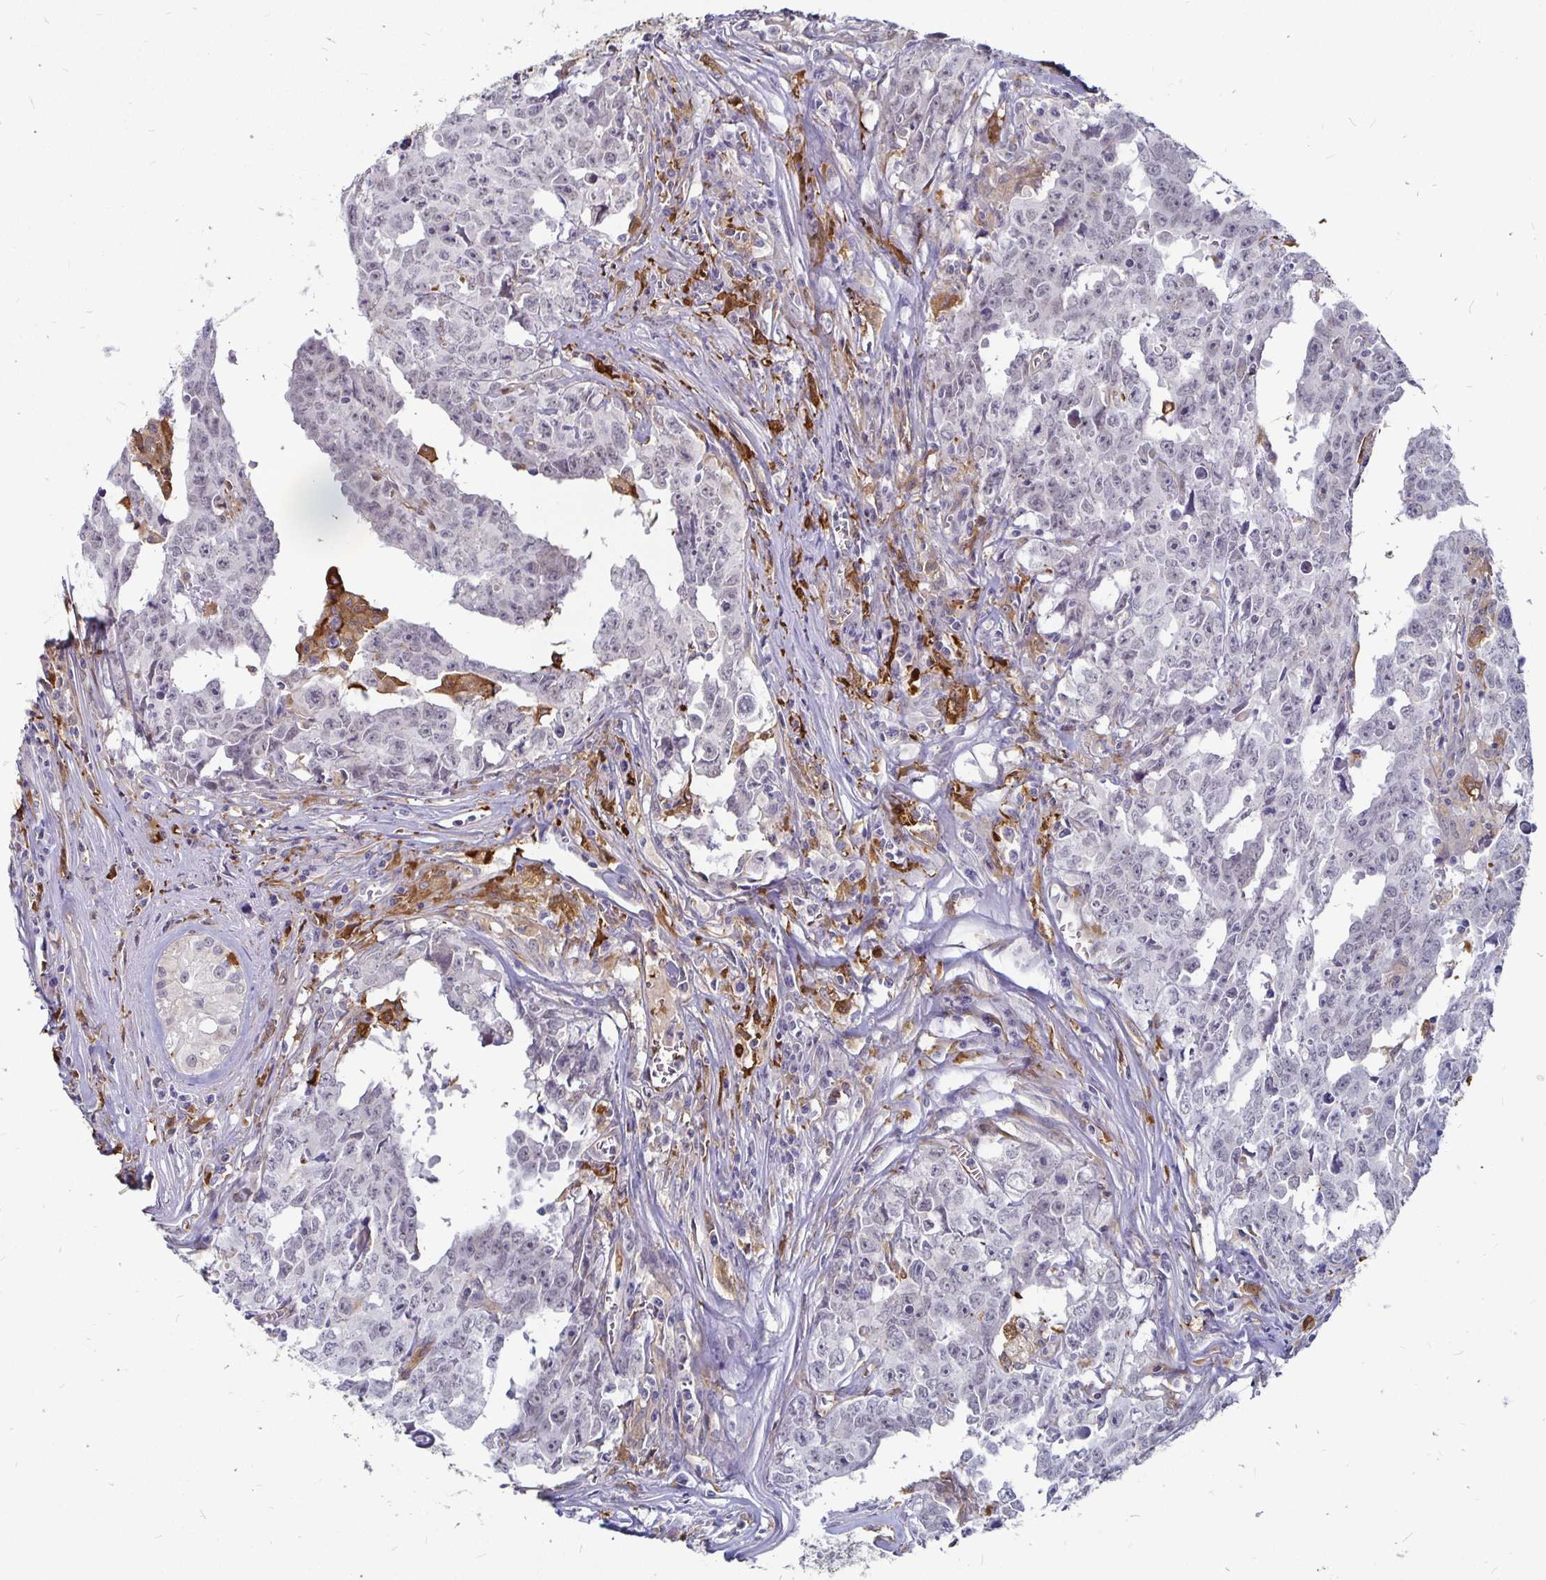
{"staining": {"intensity": "negative", "quantity": "none", "location": "none"}, "tissue": "testis cancer", "cell_type": "Tumor cells", "image_type": "cancer", "snomed": [{"axis": "morphology", "description": "Carcinoma, Embryonal, NOS"}, {"axis": "topography", "description": "Testis"}], "caption": "Immunohistochemical staining of testis cancer exhibits no significant expression in tumor cells.", "gene": "CCDC85A", "patient": {"sex": "male", "age": 22}}